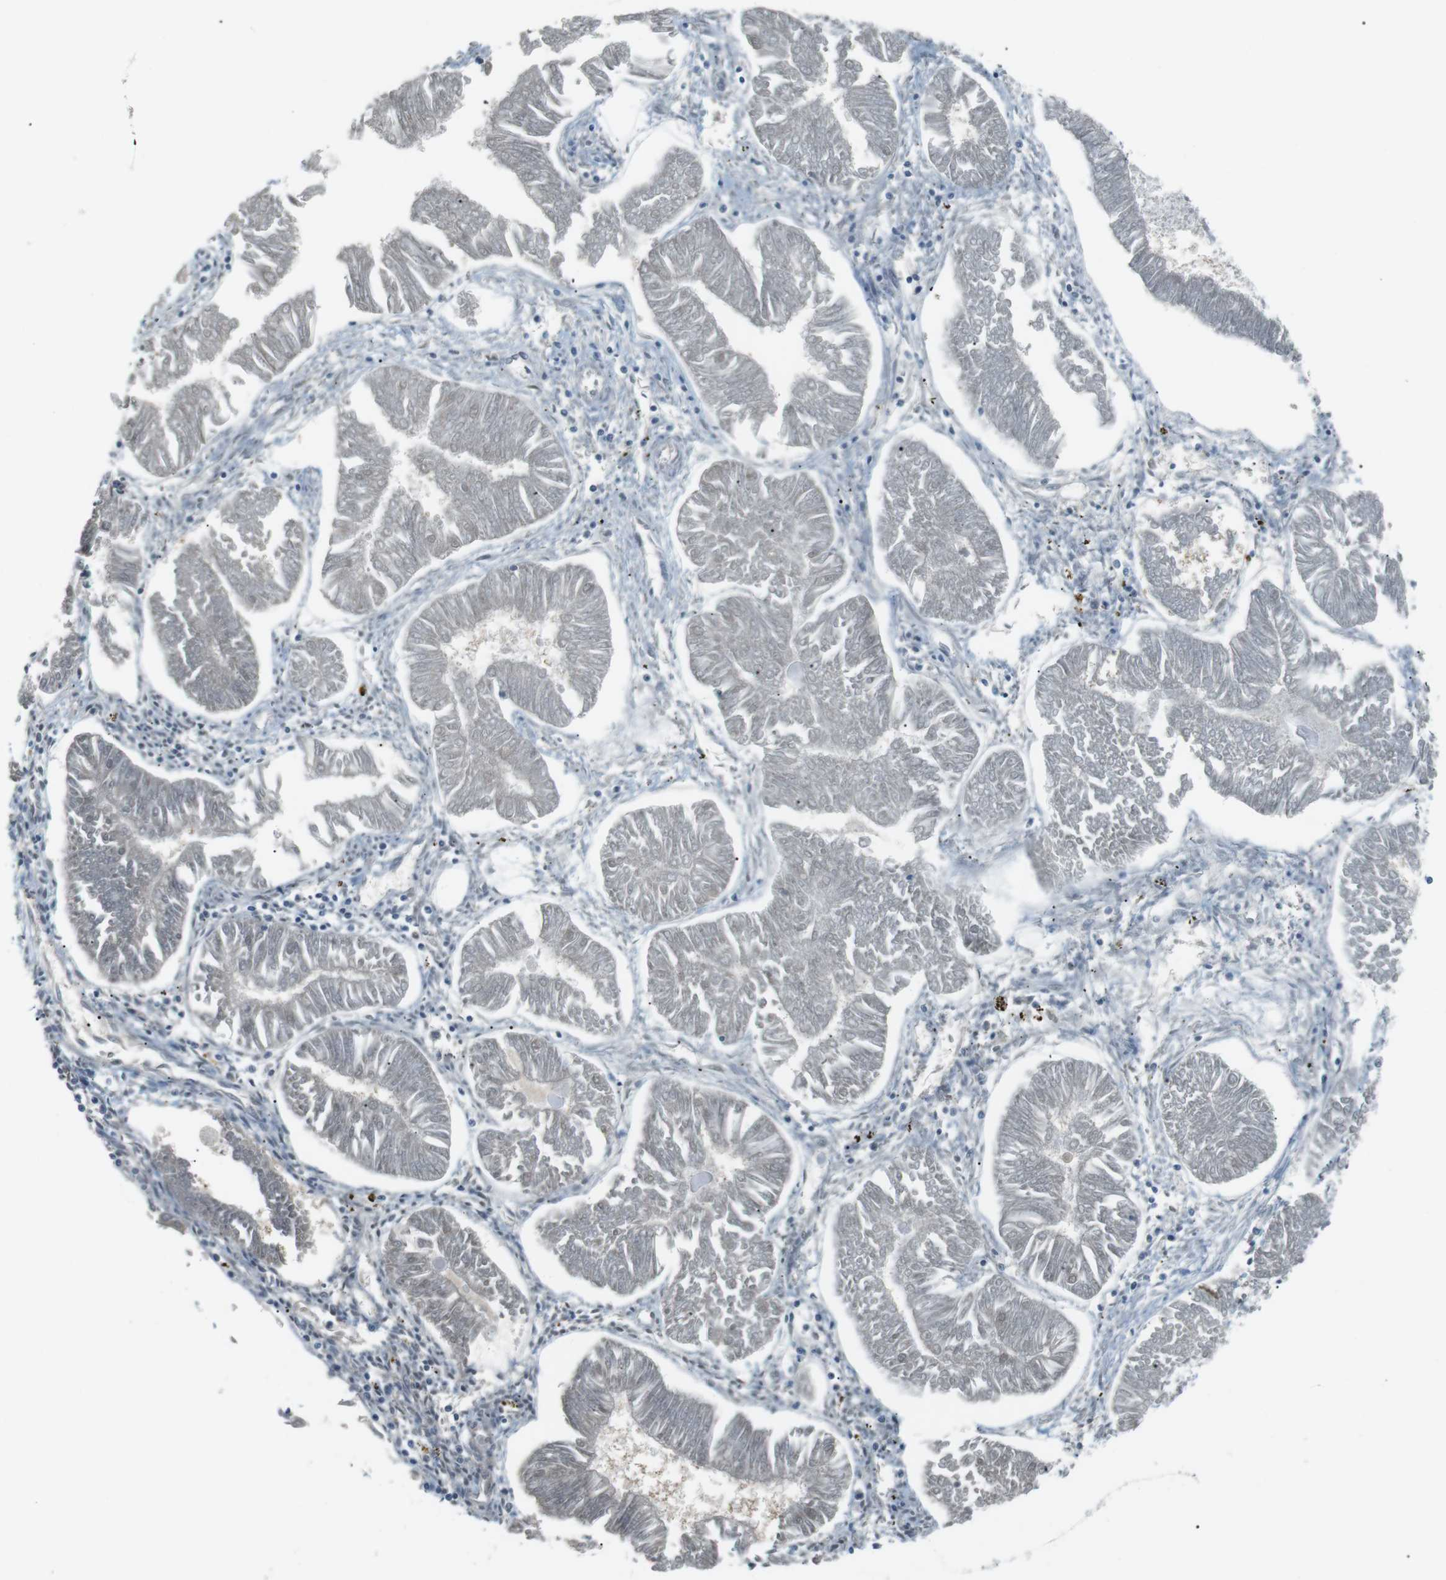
{"staining": {"intensity": "negative", "quantity": "none", "location": "none"}, "tissue": "endometrial cancer", "cell_type": "Tumor cells", "image_type": "cancer", "snomed": [{"axis": "morphology", "description": "Adenocarcinoma, NOS"}, {"axis": "topography", "description": "Endometrium"}], "caption": "This histopathology image is of endometrial cancer stained with IHC to label a protein in brown with the nuclei are counter-stained blue. There is no positivity in tumor cells. (Stains: DAB (3,3'-diaminobenzidine) IHC with hematoxylin counter stain, Microscopy: brightfield microscopy at high magnification).", "gene": "RTN3", "patient": {"sex": "female", "age": 53}}